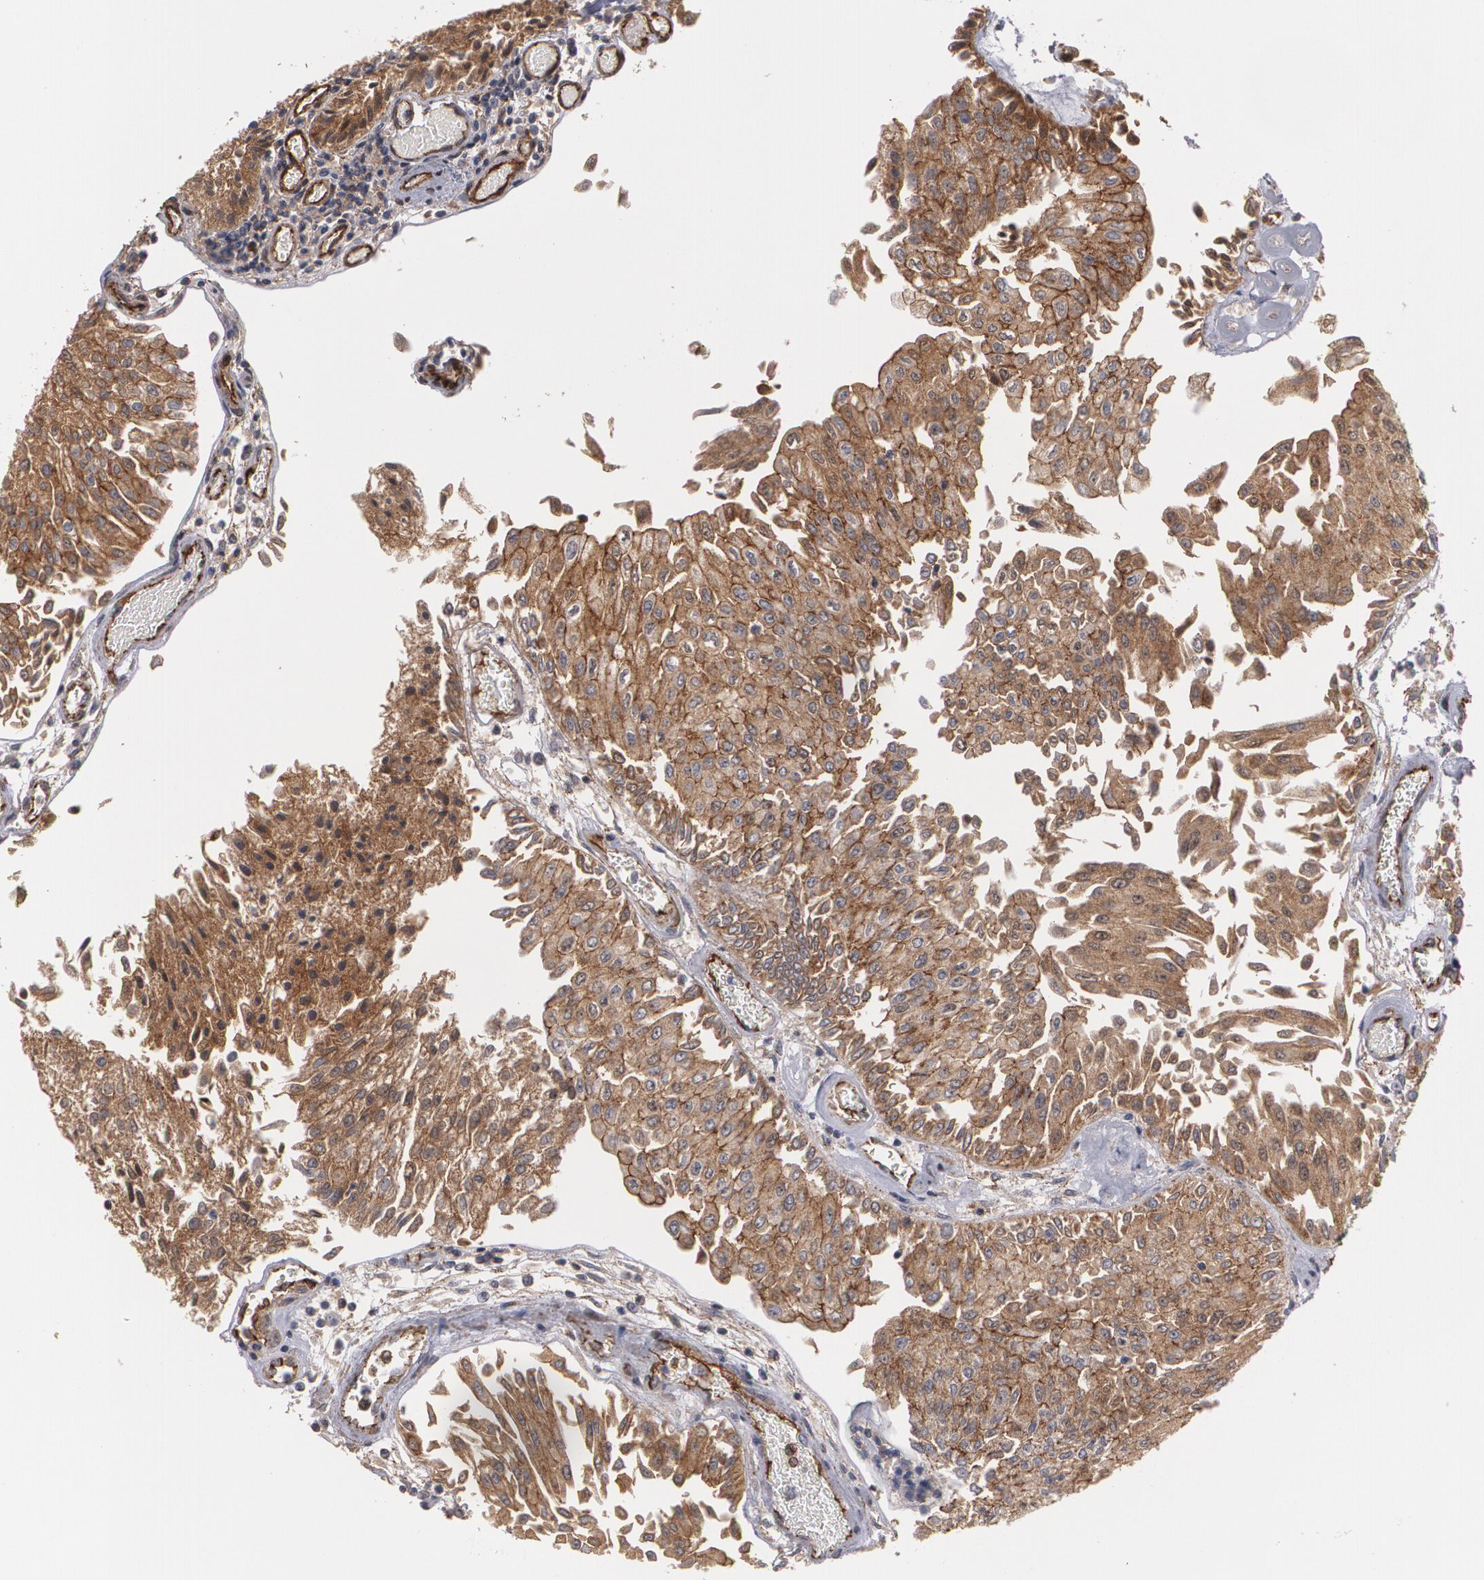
{"staining": {"intensity": "moderate", "quantity": ">75%", "location": "cytoplasmic/membranous"}, "tissue": "urothelial cancer", "cell_type": "Tumor cells", "image_type": "cancer", "snomed": [{"axis": "morphology", "description": "Urothelial carcinoma, Low grade"}, {"axis": "topography", "description": "Urinary bladder"}], "caption": "Immunohistochemistry (IHC) (DAB) staining of human urothelial carcinoma (low-grade) demonstrates moderate cytoplasmic/membranous protein positivity in approximately >75% of tumor cells.", "gene": "TJP1", "patient": {"sex": "male", "age": 86}}